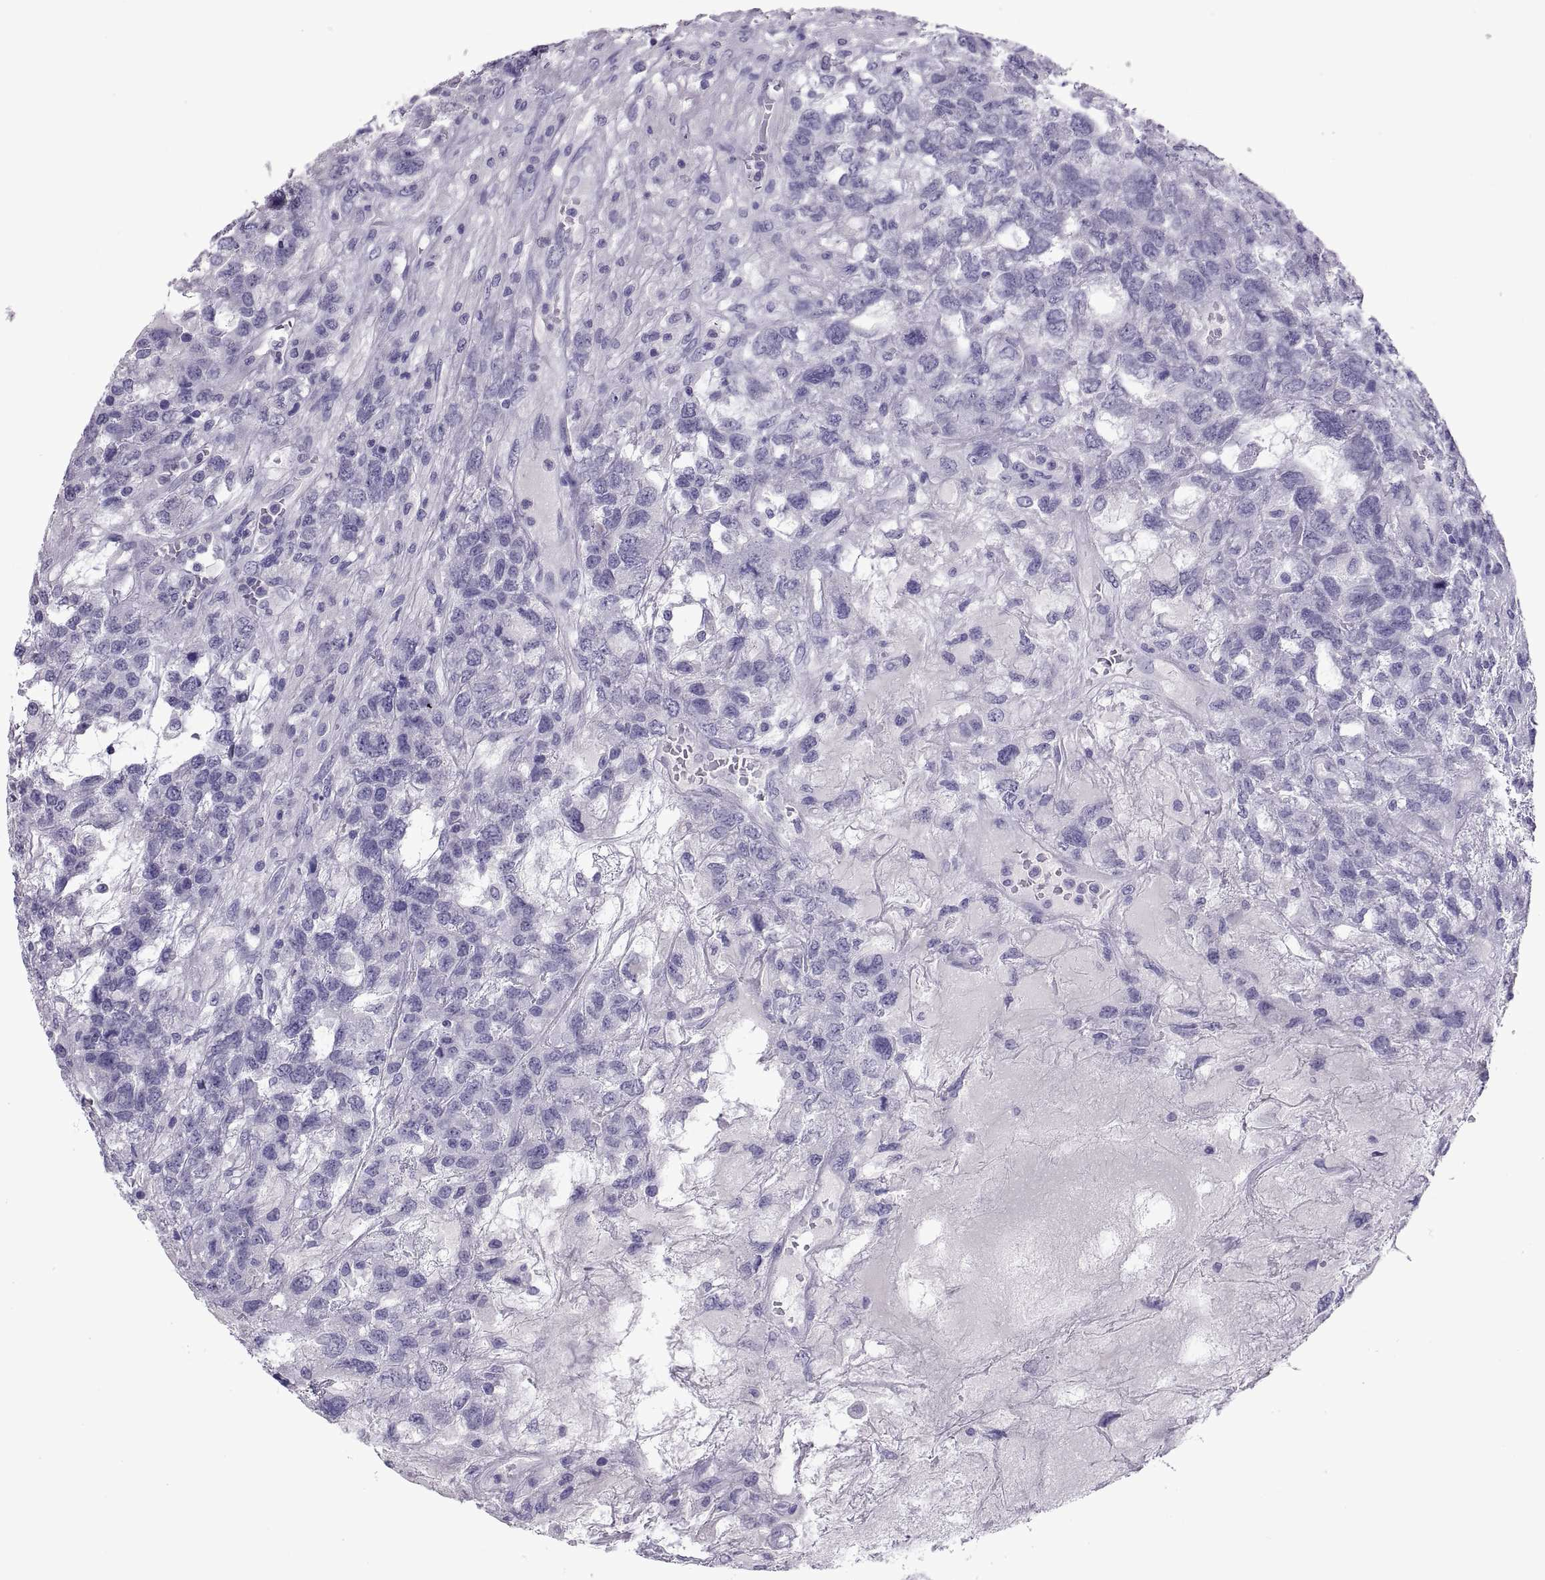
{"staining": {"intensity": "negative", "quantity": "none", "location": "none"}, "tissue": "testis cancer", "cell_type": "Tumor cells", "image_type": "cancer", "snomed": [{"axis": "morphology", "description": "Seminoma, NOS"}, {"axis": "topography", "description": "Testis"}], "caption": "Image shows no significant protein staining in tumor cells of testis cancer (seminoma).", "gene": "RGS20", "patient": {"sex": "male", "age": 52}}